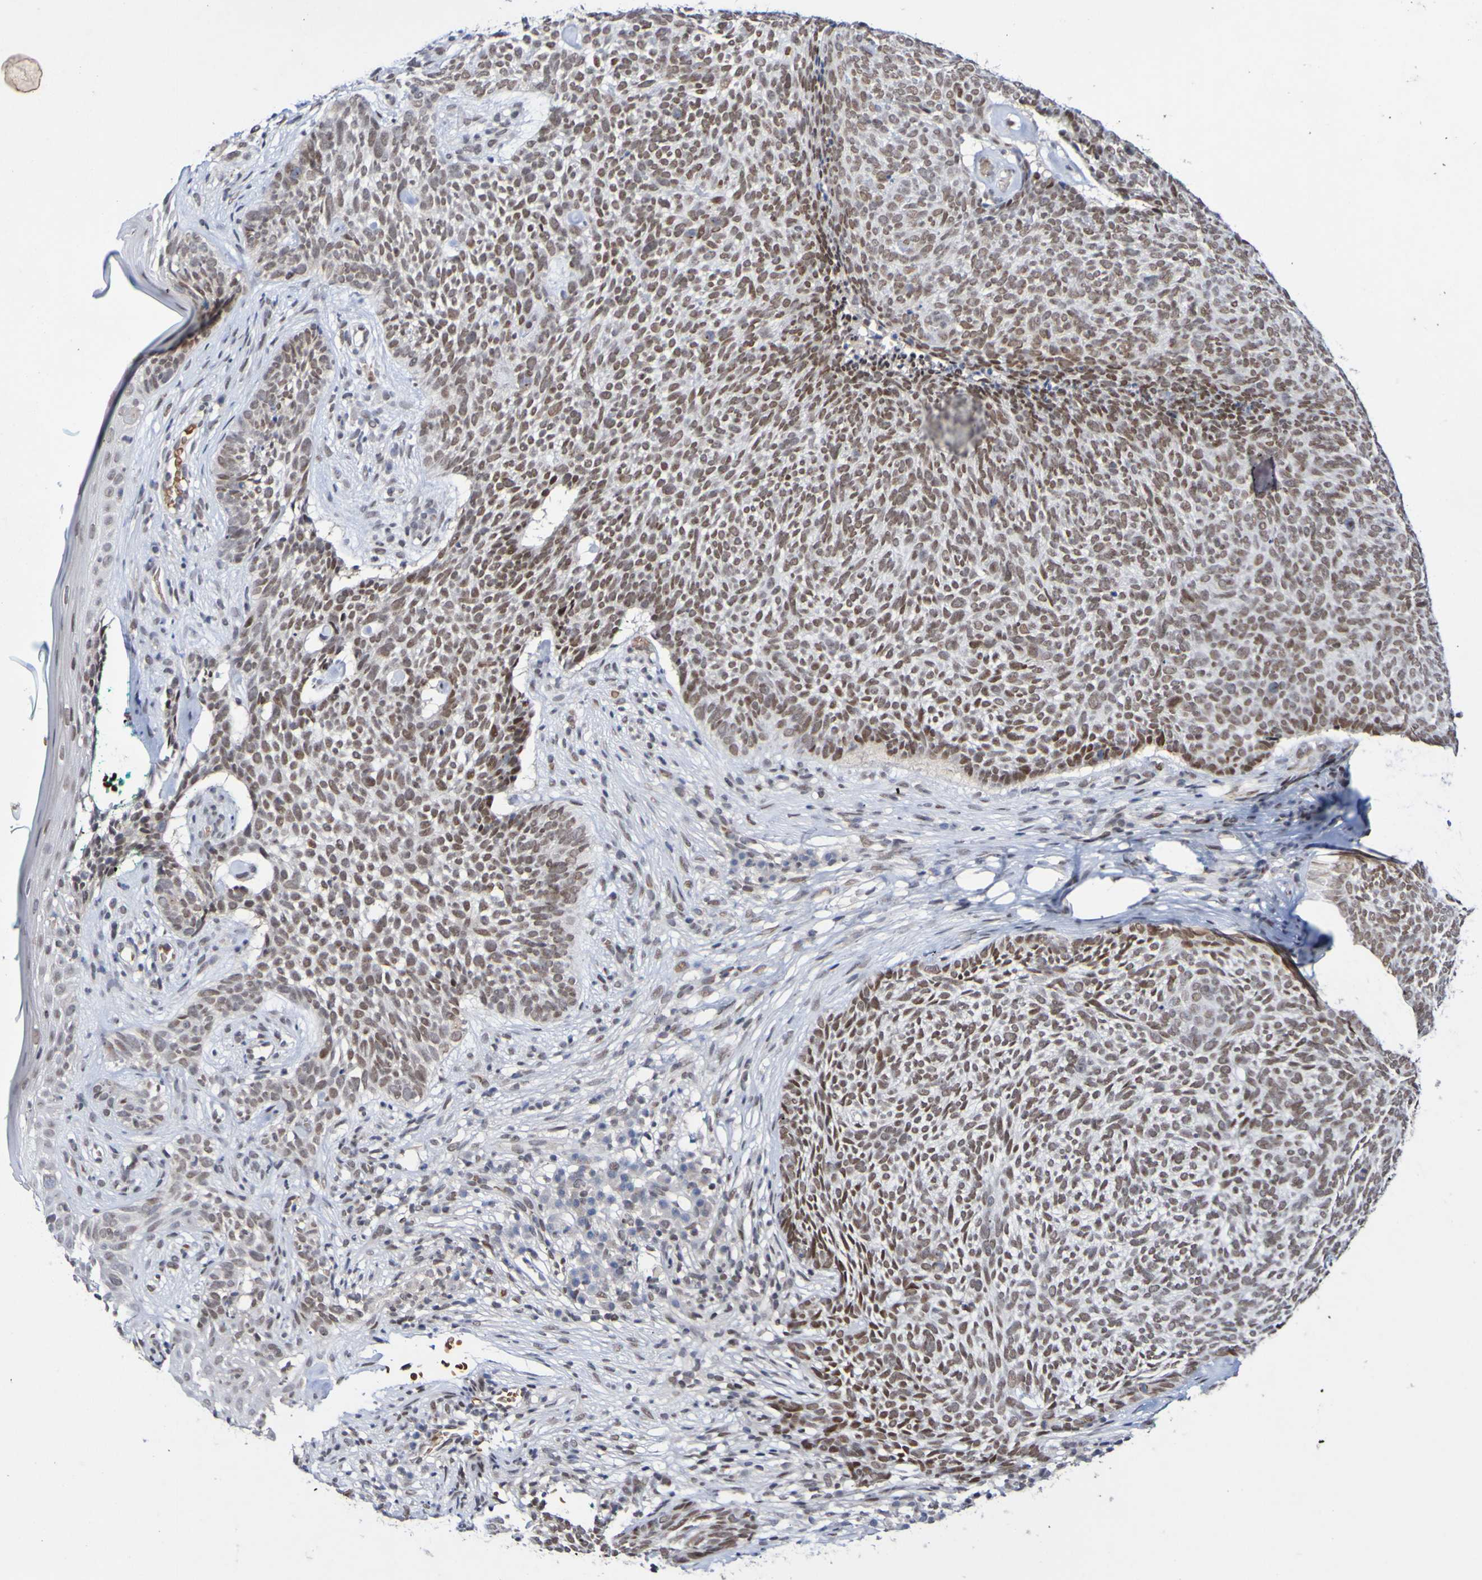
{"staining": {"intensity": "moderate", "quantity": ">75%", "location": "nuclear"}, "tissue": "skin cancer", "cell_type": "Tumor cells", "image_type": "cancer", "snomed": [{"axis": "morphology", "description": "Basal cell carcinoma"}, {"axis": "topography", "description": "Skin"}], "caption": "Immunohistochemistry micrograph of neoplastic tissue: basal cell carcinoma (skin) stained using immunohistochemistry (IHC) demonstrates medium levels of moderate protein expression localized specifically in the nuclear of tumor cells, appearing as a nuclear brown color.", "gene": "PCGF1", "patient": {"sex": "female", "age": 84}}